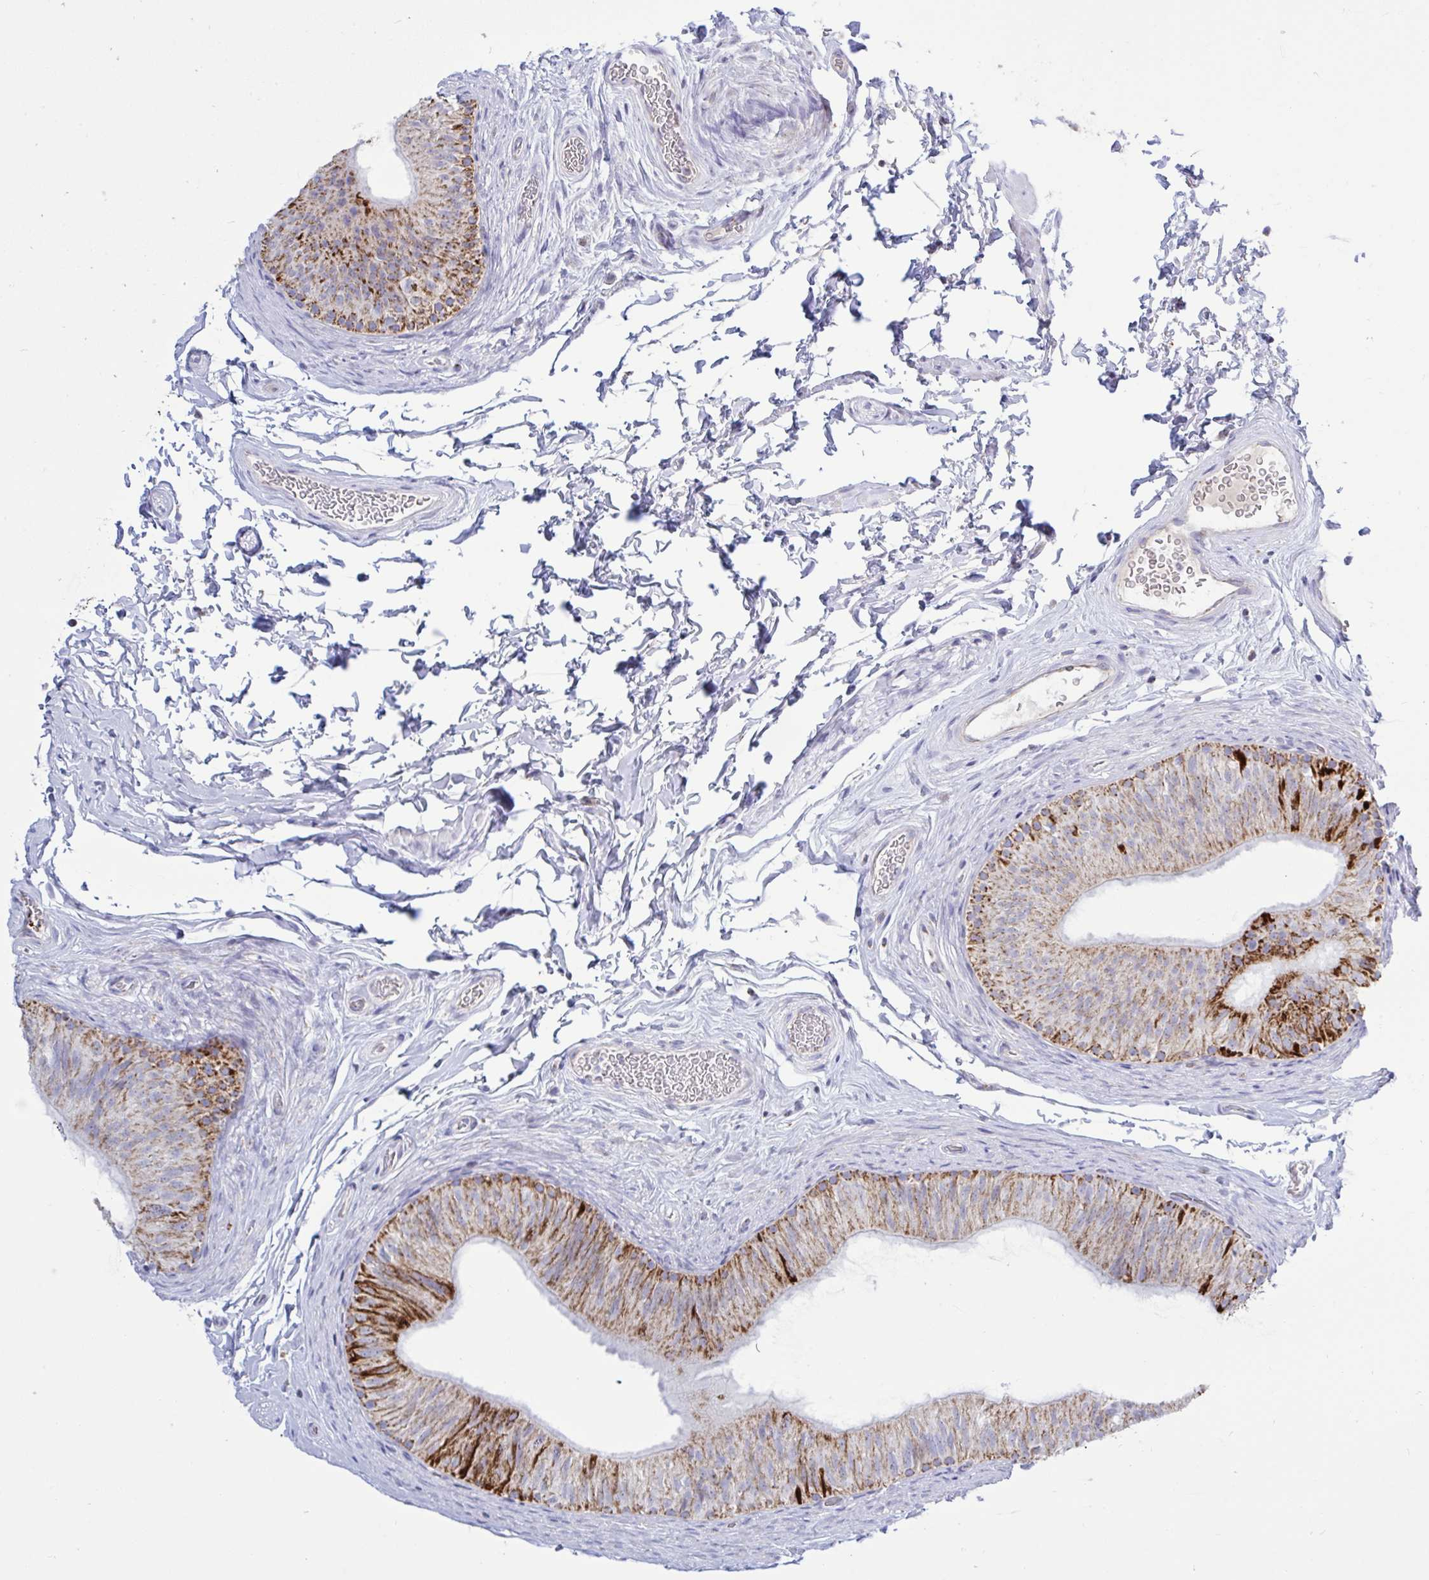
{"staining": {"intensity": "strong", "quantity": "<25%", "location": "cytoplasmic/membranous"}, "tissue": "epididymis", "cell_type": "Glandular cells", "image_type": "normal", "snomed": [{"axis": "morphology", "description": "Normal tissue, NOS"}, {"axis": "topography", "description": "Epididymis, spermatic cord, NOS"}, {"axis": "topography", "description": "Epididymis"}], "caption": "Immunohistochemistry (IHC) (DAB (3,3'-diaminobenzidine)) staining of benign epididymis reveals strong cytoplasmic/membranous protein expression in about <25% of glandular cells.", "gene": "HSPE1", "patient": {"sex": "male", "age": 31}}